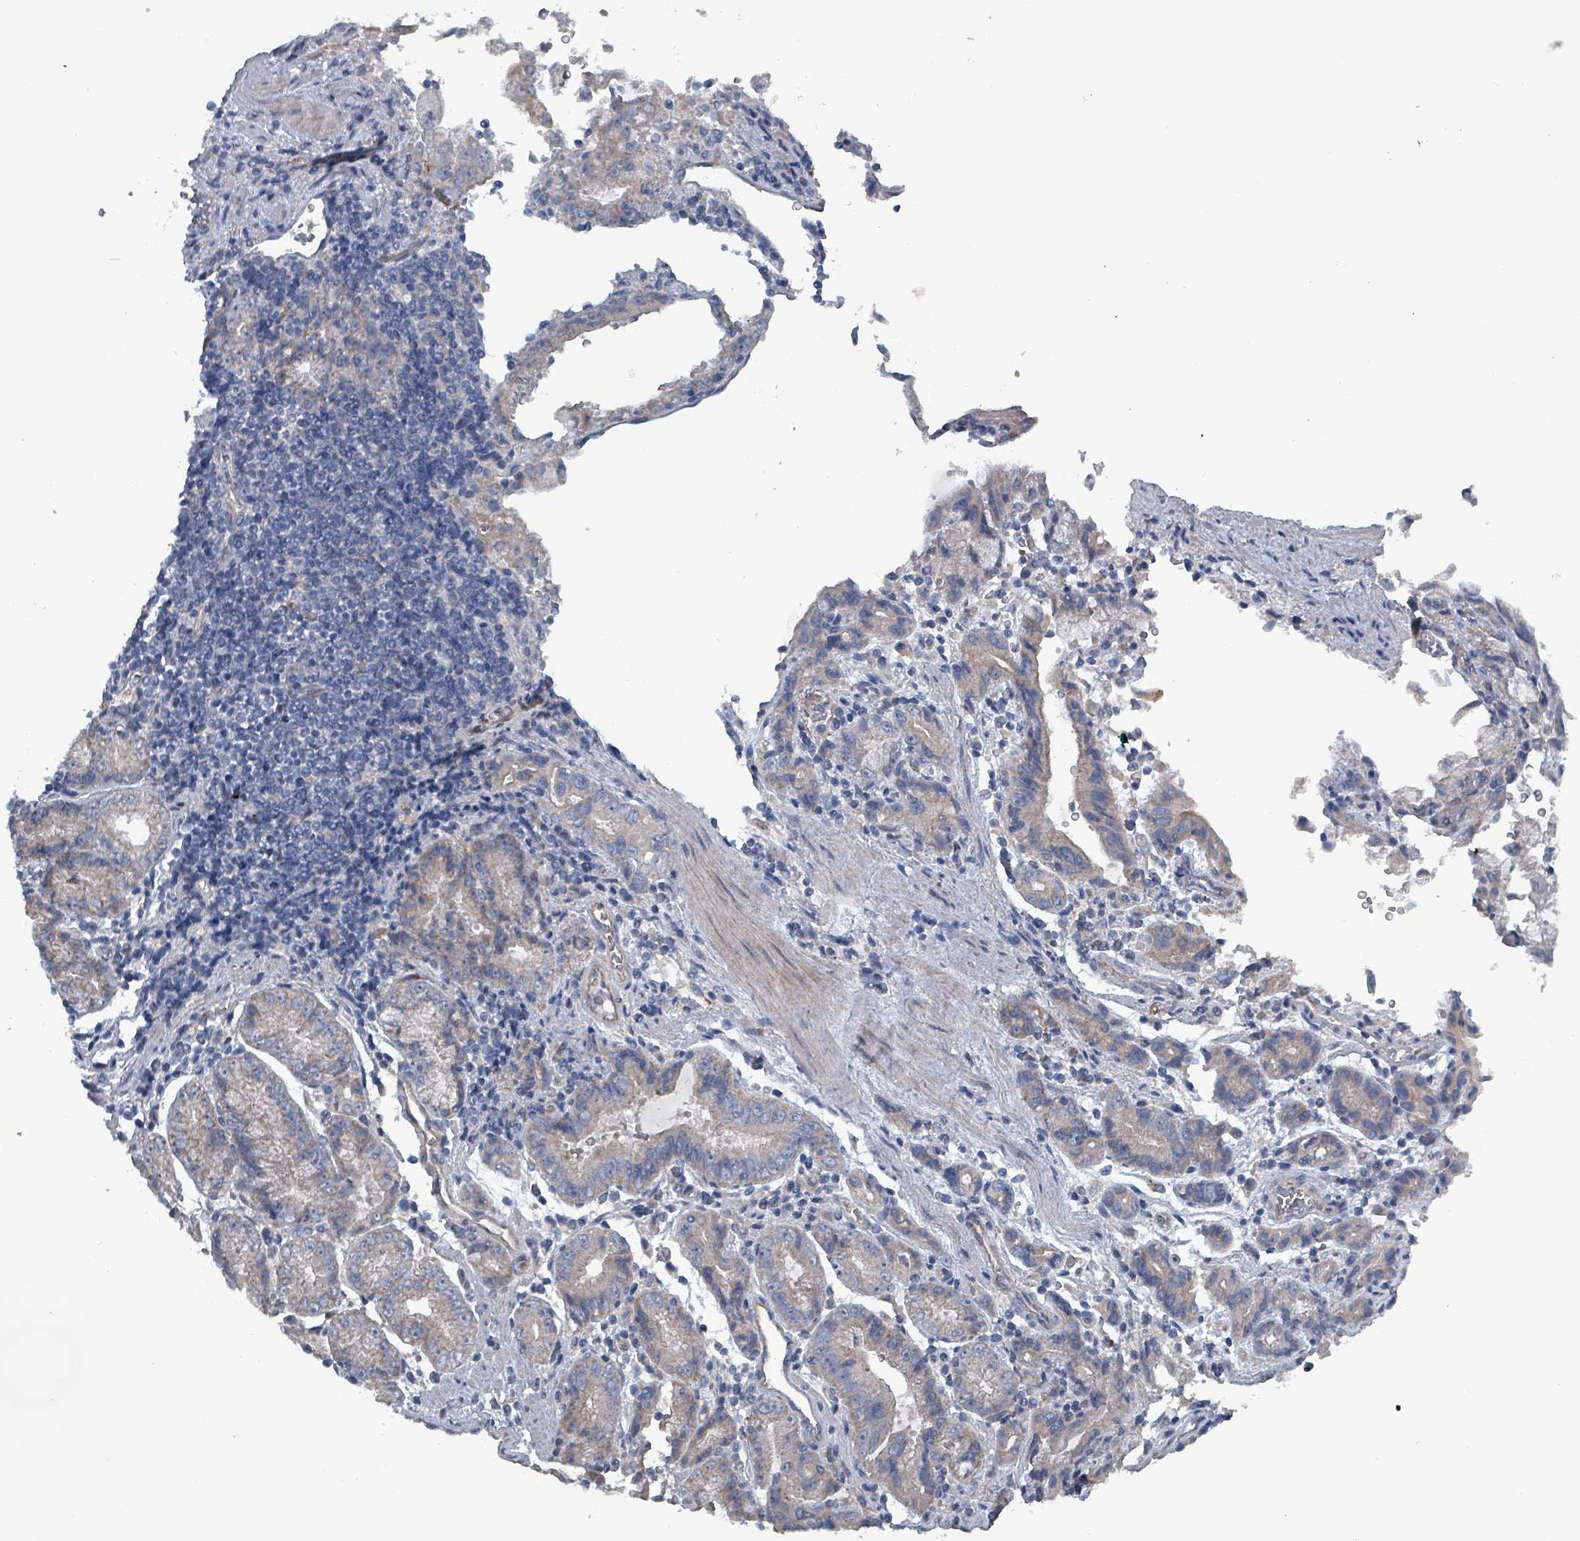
{"staining": {"intensity": "weak", "quantity": "<25%", "location": "cytoplasmic/membranous"}, "tissue": "stomach cancer", "cell_type": "Tumor cells", "image_type": "cancer", "snomed": [{"axis": "morphology", "description": "Adenocarcinoma, NOS"}, {"axis": "topography", "description": "Stomach"}], "caption": "A high-resolution histopathology image shows immunohistochemistry (IHC) staining of adenocarcinoma (stomach), which reveals no significant positivity in tumor cells.", "gene": "TAAR5", "patient": {"sex": "male", "age": 62}}